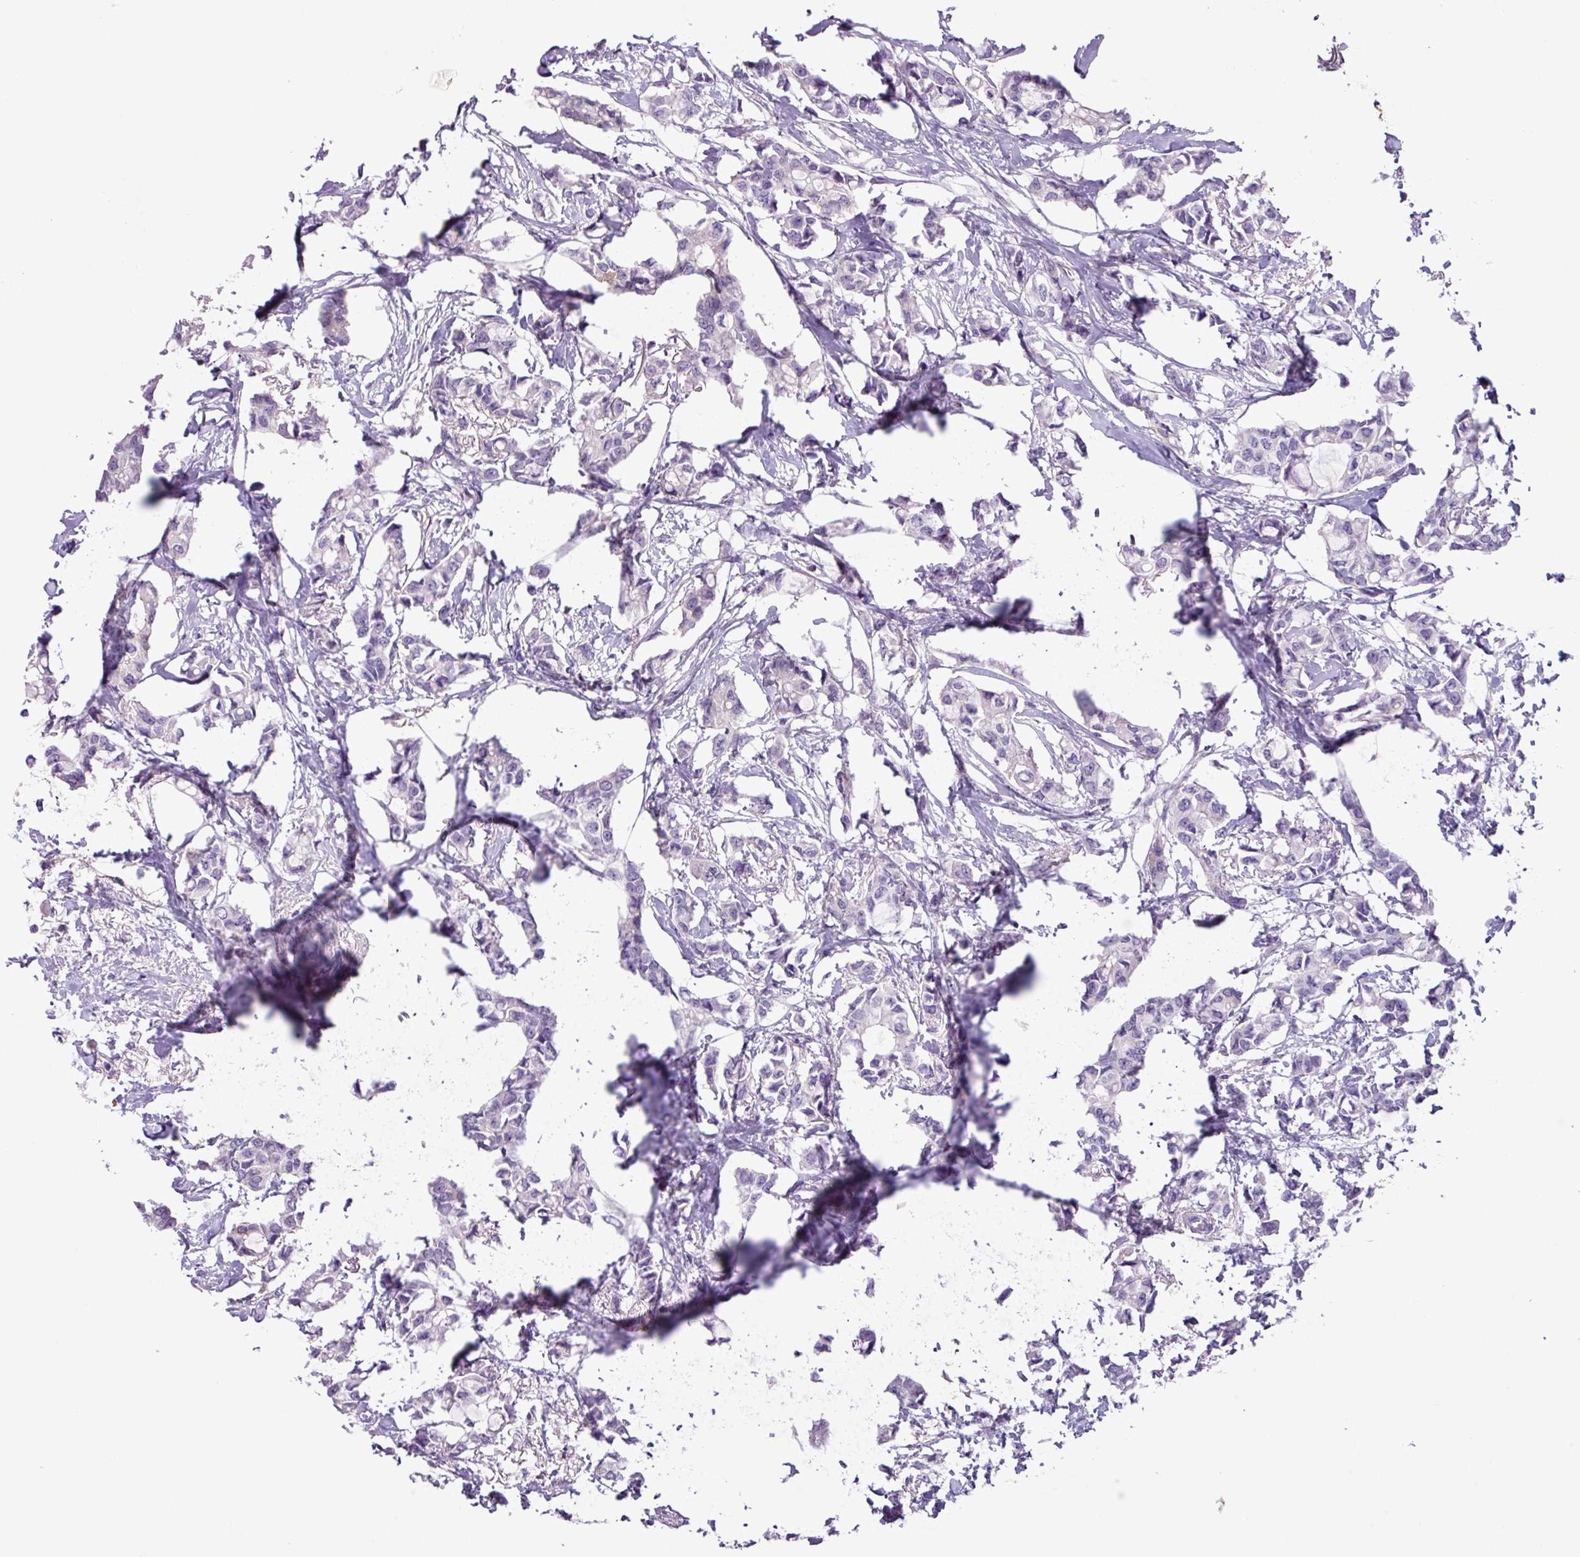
{"staining": {"intensity": "negative", "quantity": "none", "location": "none"}, "tissue": "breast cancer", "cell_type": "Tumor cells", "image_type": "cancer", "snomed": [{"axis": "morphology", "description": "Duct carcinoma"}, {"axis": "topography", "description": "Breast"}], "caption": "Immunohistochemistry histopathology image of neoplastic tissue: breast cancer stained with DAB shows no significant protein positivity in tumor cells.", "gene": "CYSTM1", "patient": {"sex": "female", "age": 73}}